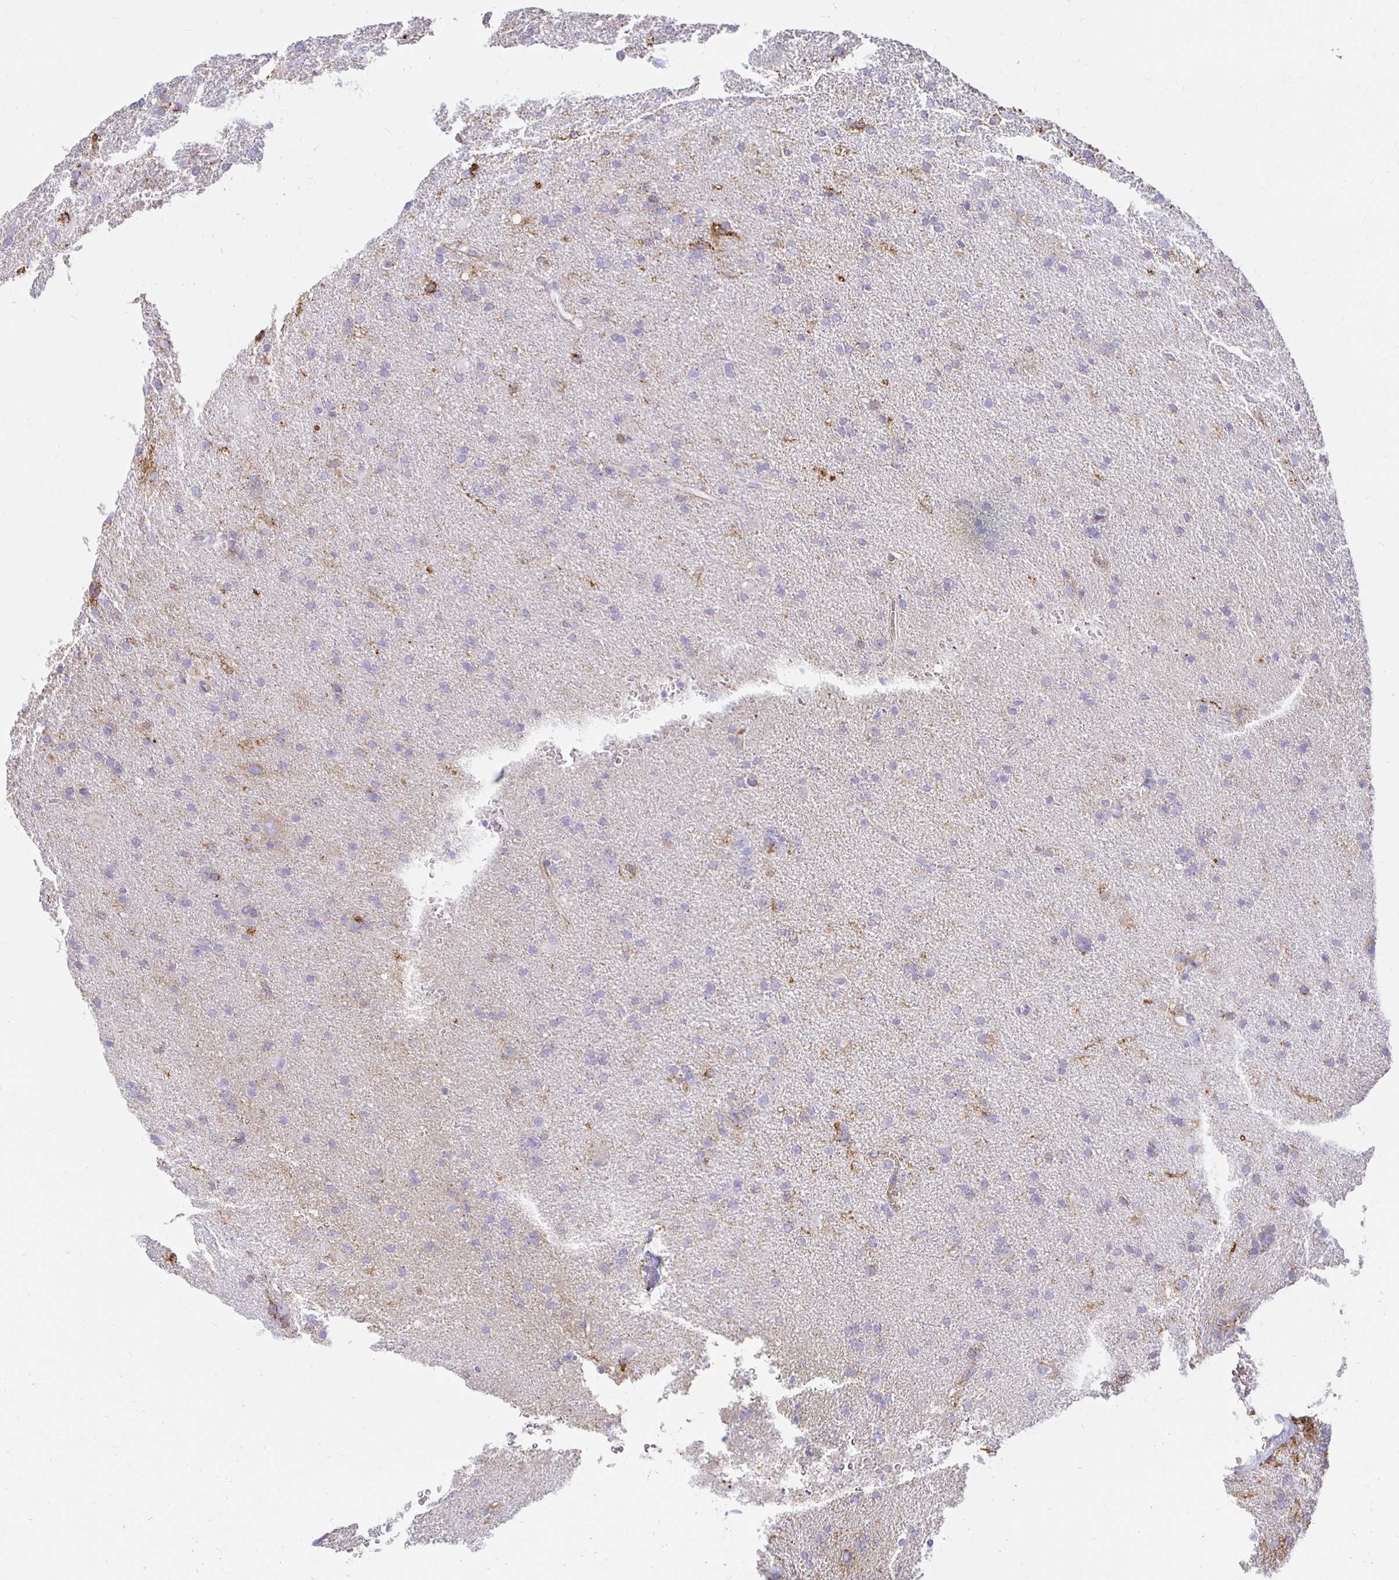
{"staining": {"intensity": "negative", "quantity": "none", "location": "none"}, "tissue": "glioma", "cell_type": "Tumor cells", "image_type": "cancer", "snomed": [{"axis": "morphology", "description": "Glioma, malignant, Low grade"}, {"axis": "topography", "description": "Brain"}], "caption": "This is a image of immunohistochemistry (IHC) staining of glioma, which shows no staining in tumor cells.", "gene": "TAS1R3", "patient": {"sex": "male", "age": 66}}